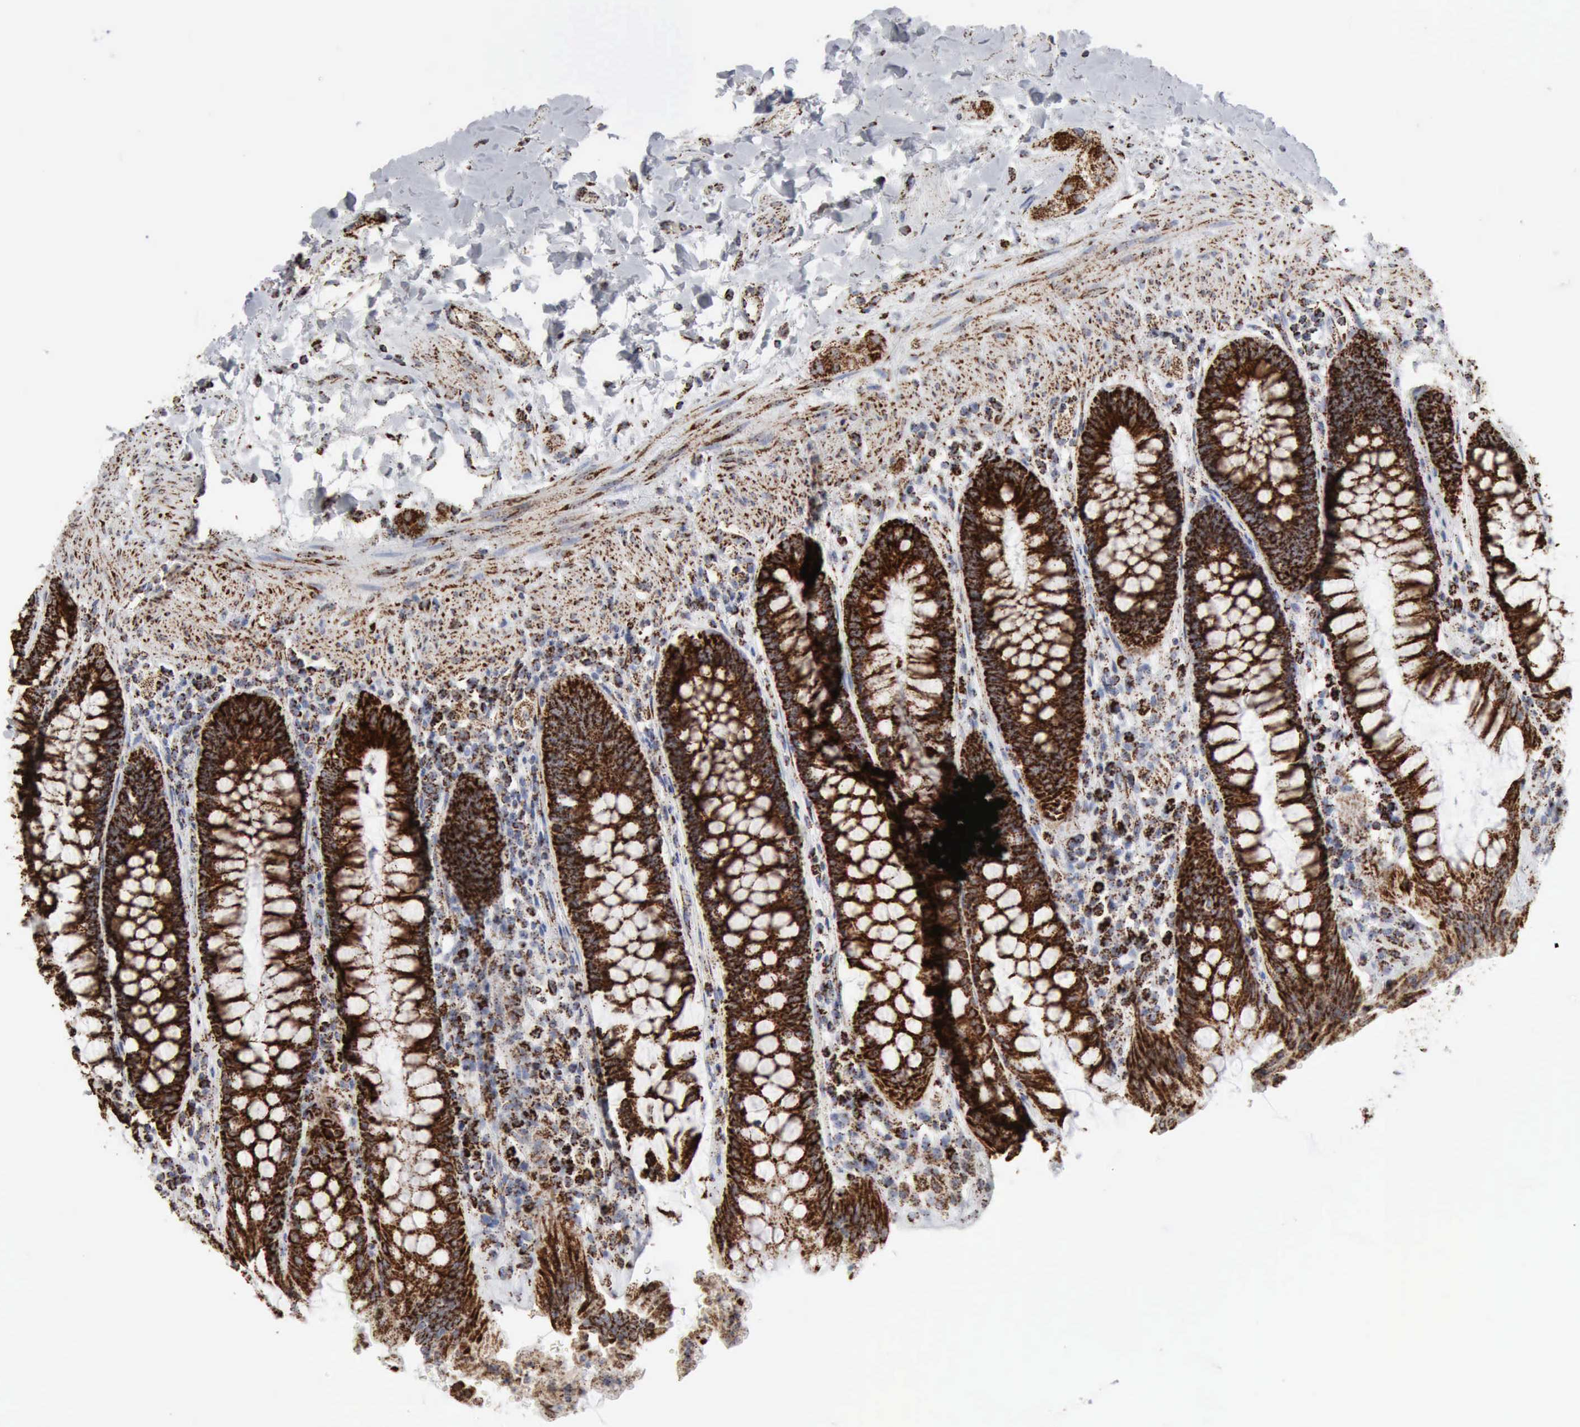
{"staining": {"intensity": "strong", "quantity": ">75%", "location": "cytoplasmic/membranous"}, "tissue": "rectum", "cell_type": "Glandular cells", "image_type": "normal", "snomed": [{"axis": "morphology", "description": "Normal tissue, NOS"}, {"axis": "topography", "description": "Rectum"}], "caption": "Strong cytoplasmic/membranous expression for a protein is seen in about >75% of glandular cells of unremarkable rectum using IHC.", "gene": "ACO2", "patient": {"sex": "female", "age": 46}}